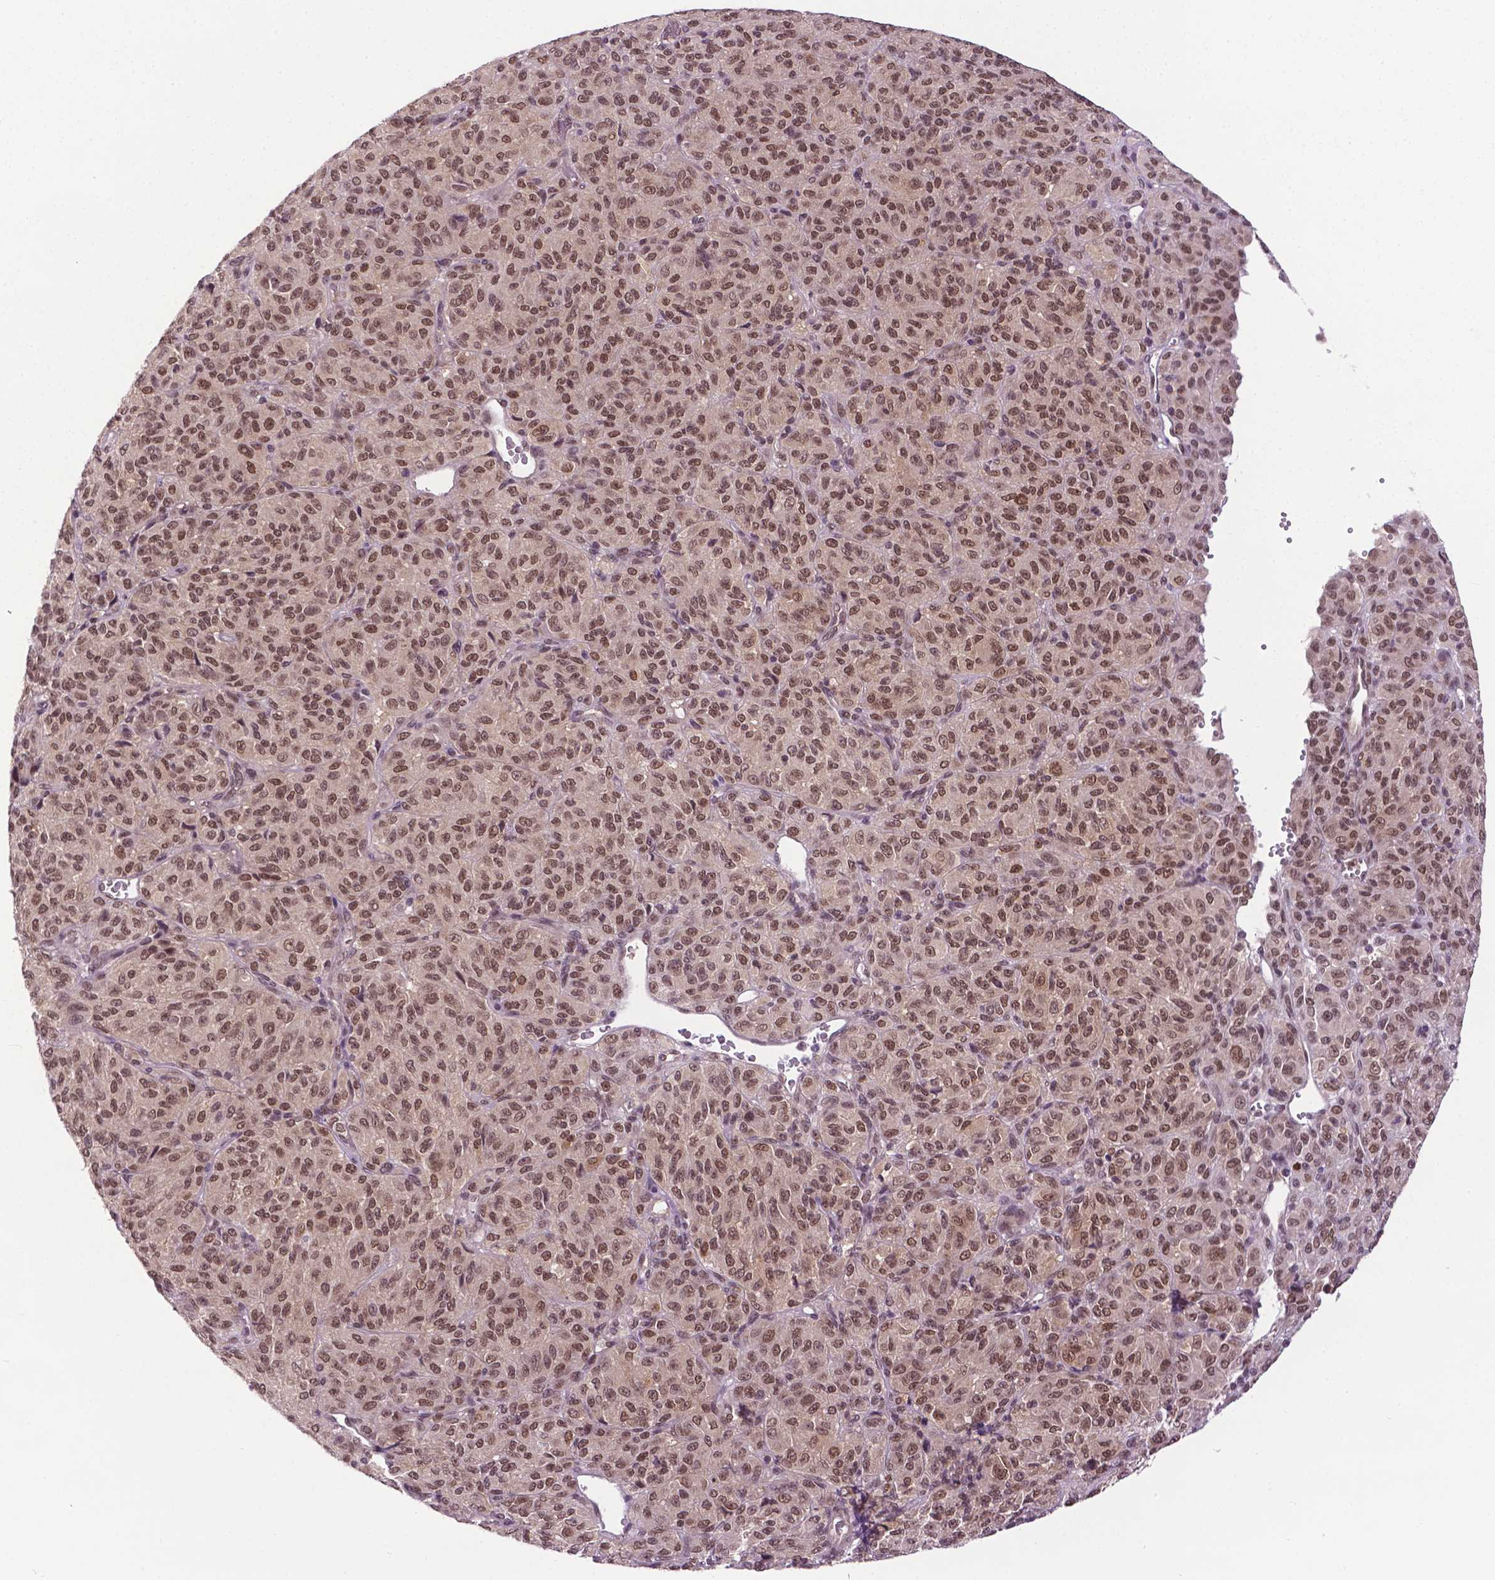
{"staining": {"intensity": "moderate", "quantity": ">75%", "location": "nuclear"}, "tissue": "melanoma", "cell_type": "Tumor cells", "image_type": "cancer", "snomed": [{"axis": "morphology", "description": "Malignant melanoma, Metastatic site"}, {"axis": "topography", "description": "Brain"}], "caption": "Protein positivity by immunohistochemistry reveals moderate nuclear positivity in about >75% of tumor cells in melanoma.", "gene": "UBQLN4", "patient": {"sex": "female", "age": 56}}